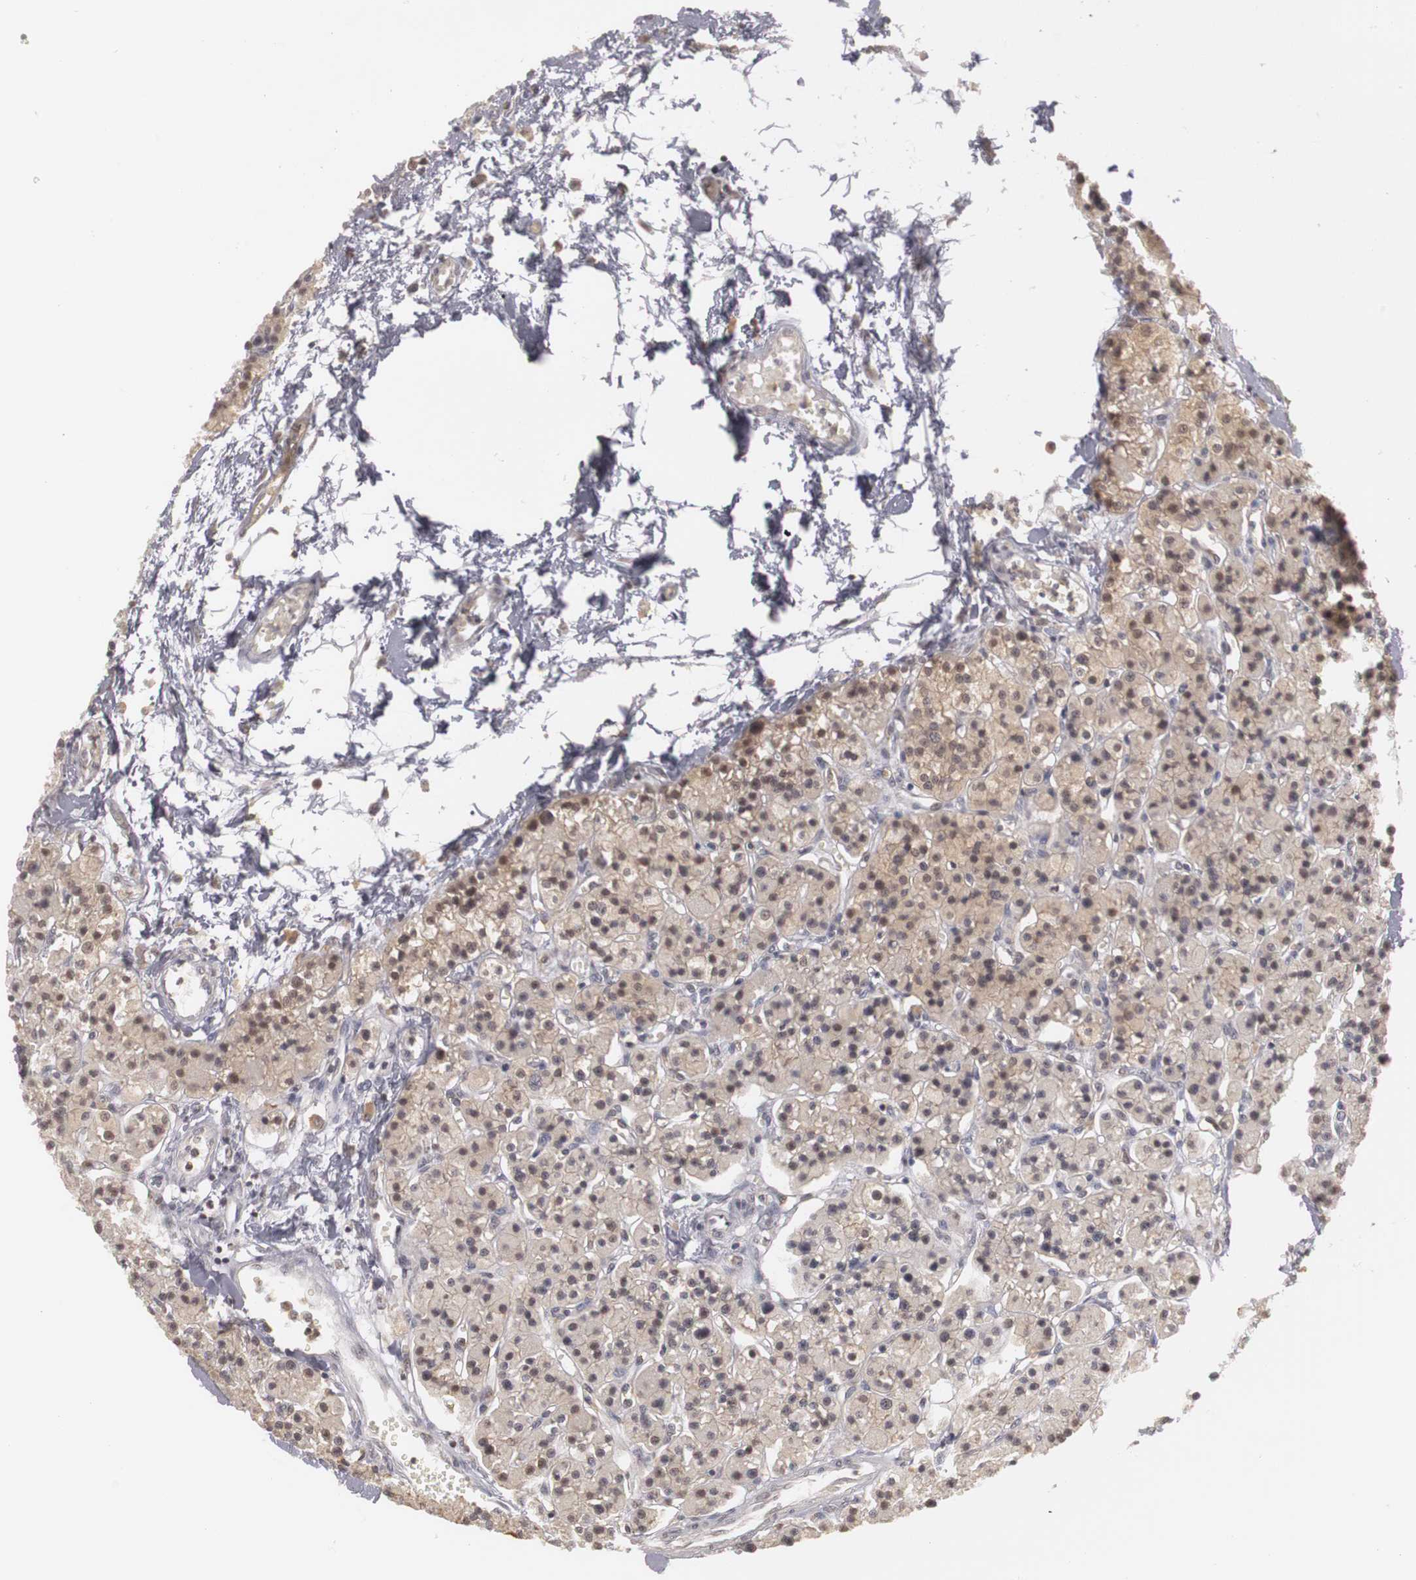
{"staining": {"intensity": "weak", "quantity": ">75%", "location": "cytoplasmic/membranous,nuclear"}, "tissue": "parathyroid gland", "cell_type": "Glandular cells", "image_type": "normal", "snomed": [{"axis": "morphology", "description": "Normal tissue, NOS"}, {"axis": "topography", "description": "Parathyroid gland"}], "caption": "Brown immunohistochemical staining in normal human parathyroid gland reveals weak cytoplasmic/membranous,nuclear staining in approximately >75% of glandular cells. The protein is stained brown, and the nuclei are stained in blue (DAB (3,3'-diaminobenzidine) IHC with brightfield microscopy, high magnification).", "gene": "PLEKHA1", "patient": {"sex": "female", "age": 58}}